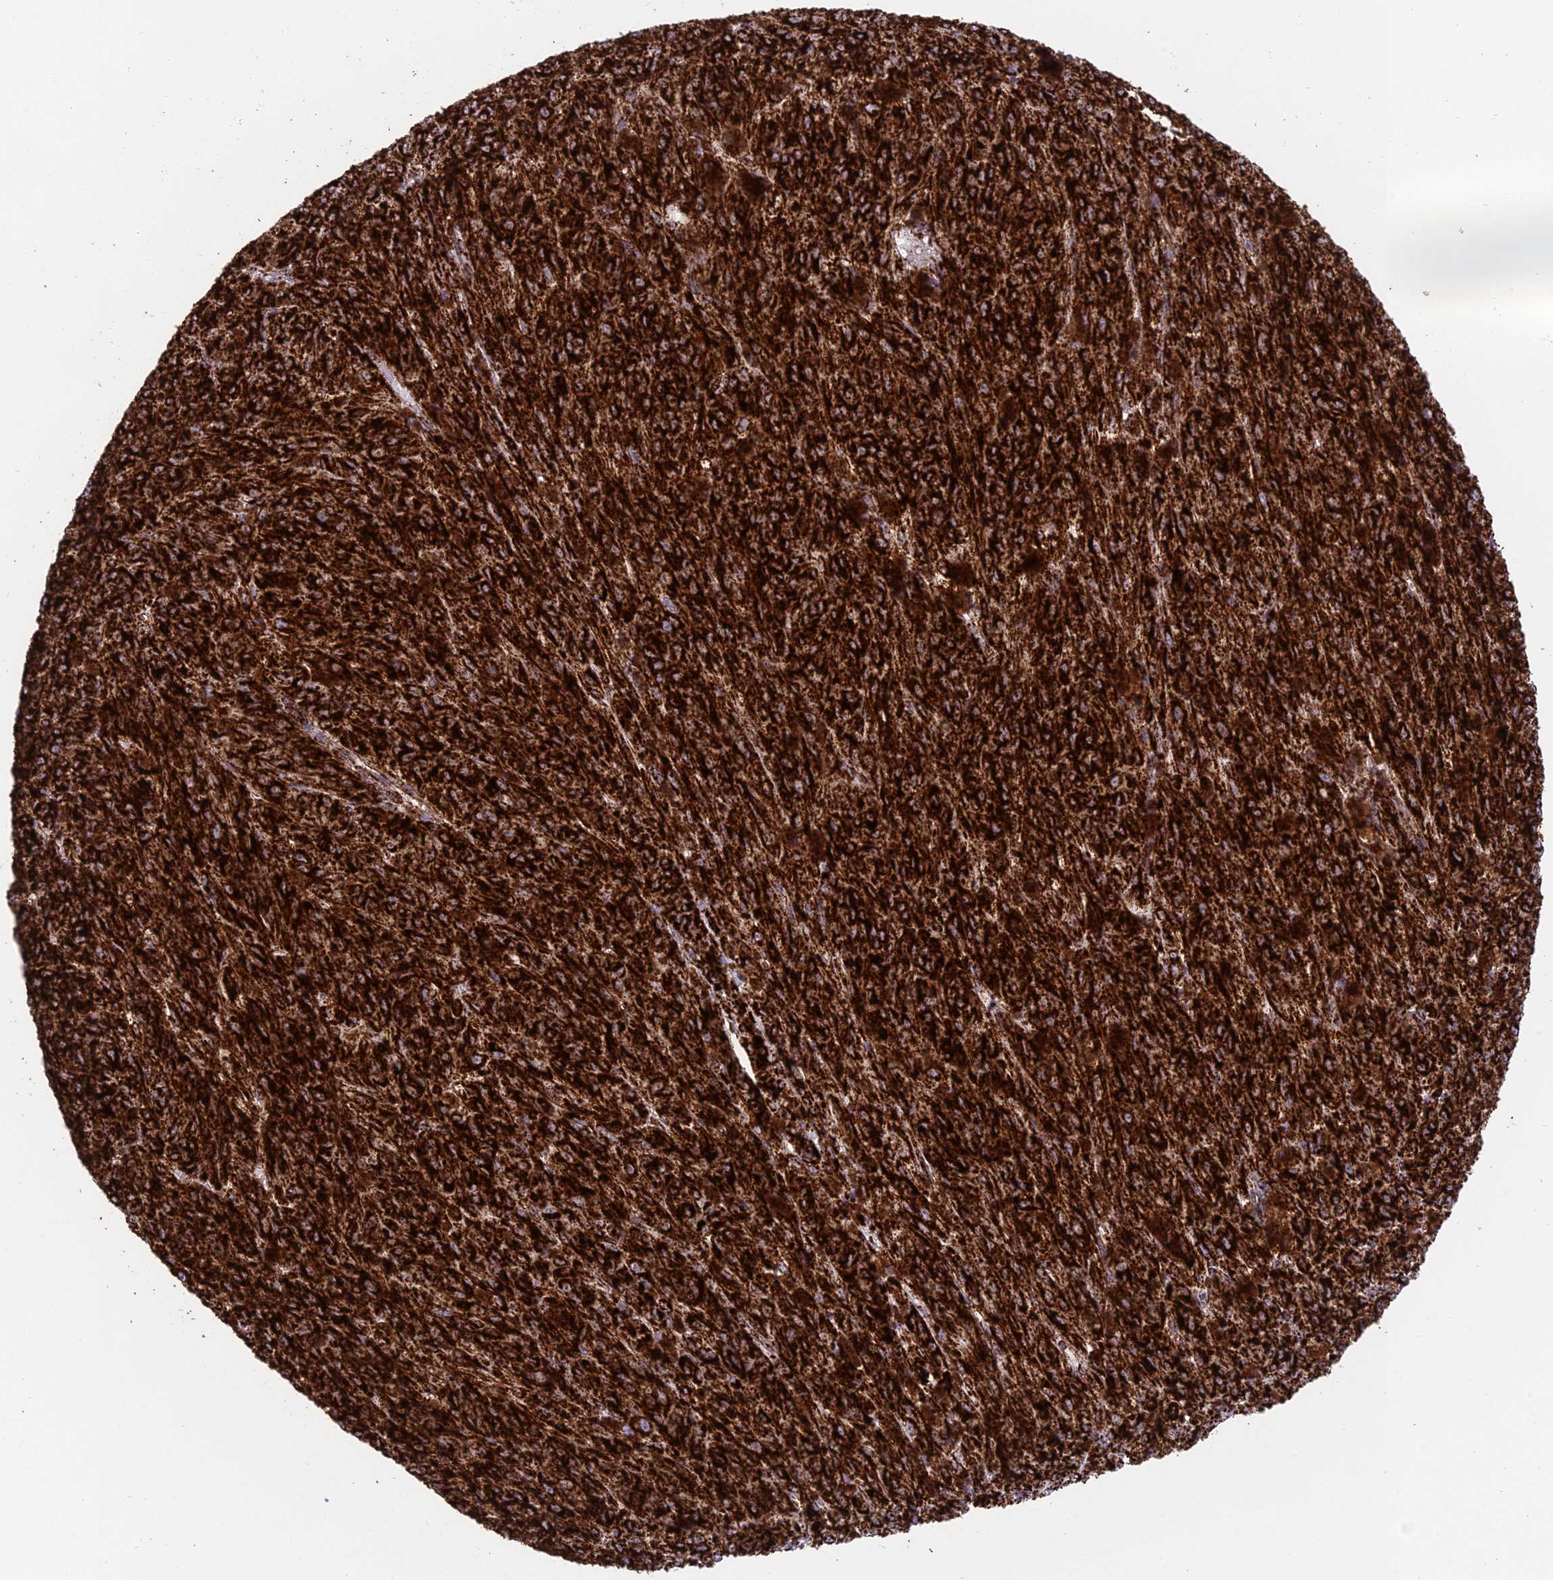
{"staining": {"intensity": "strong", "quantity": ">75%", "location": "cytoplasmic/membranous"}, "tissue": "melanoma", "cell_type": "Tumor cells", "image_type": "cancer", "snomed": [{"axis": "morphology", "description": "Malignant melanoma, NOS"}, {"axis": "topography", "description": "Skin"}], "caption": "Brown immunohistochemical staining in human melanoma displays strong cytoplasmic/membranous expression in about >75% of tumor cells.", "gene": "CHCHD3", "patient": {"sex": "female", "age": 52}}